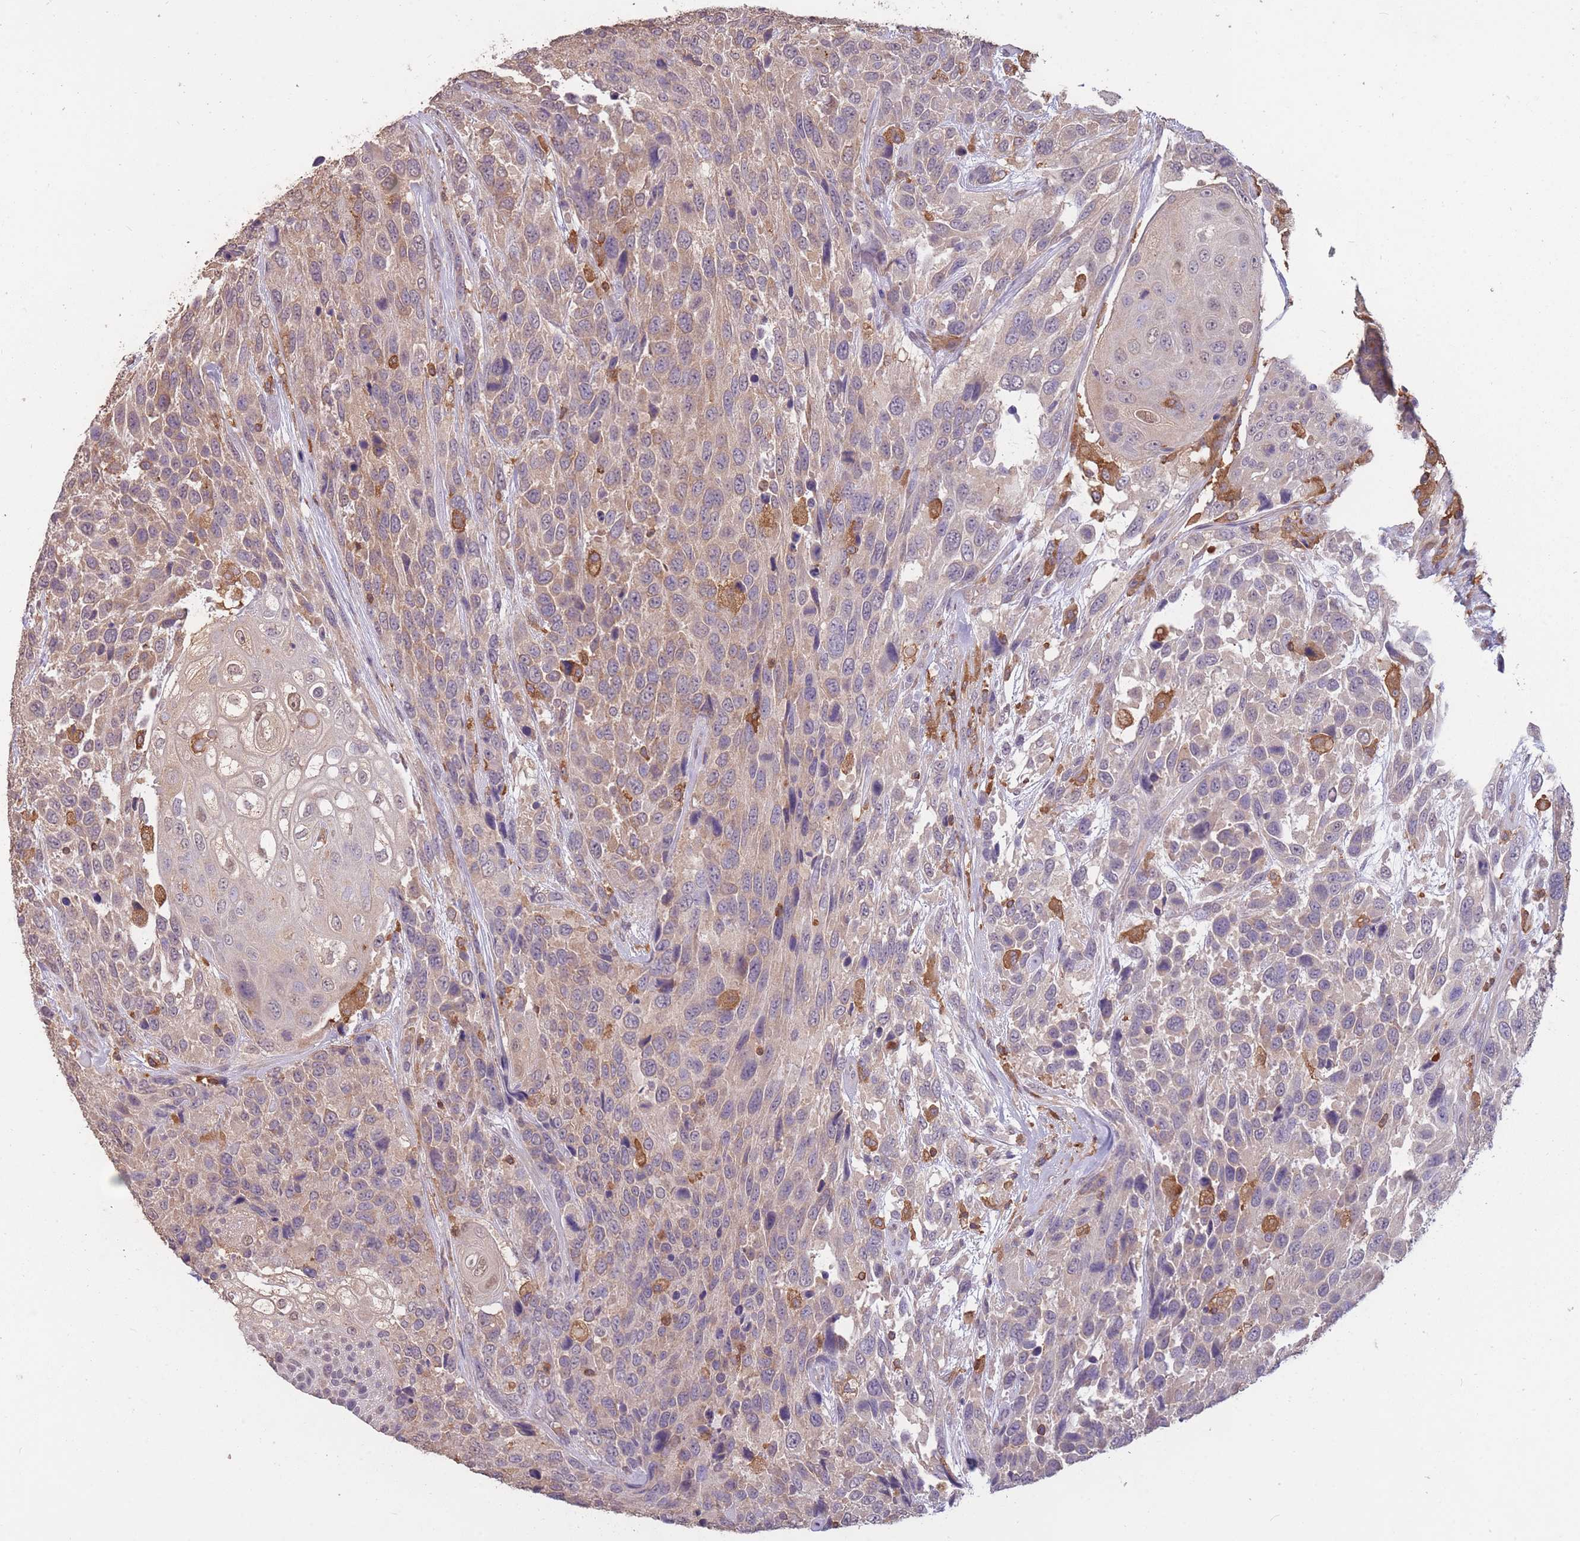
{"staining": {"intensity": "weak", "quantity": "25%-75%", "location": "cytoplasmic/membranous"}, "tissue": "urothelial cancer", "cell_type": "Tumor cells", "image_type": "cancer", "snomed": [{"axis": "morphology", "description": "Urothelial carcinoma, High grade"}, {"axis": "topography", "description": "Urinary bladder"}], "caption": "Protein expression analysis of urothelial carcinoma (high-grade) displays weak cytoplasmic/membranous staining in approximately 25%-75% of tumor cells. (DAB = brown stain, brightfield microscopy at high magnification).", "gene": "GMIP", "patient": {"sex": "female", "age": 70}}